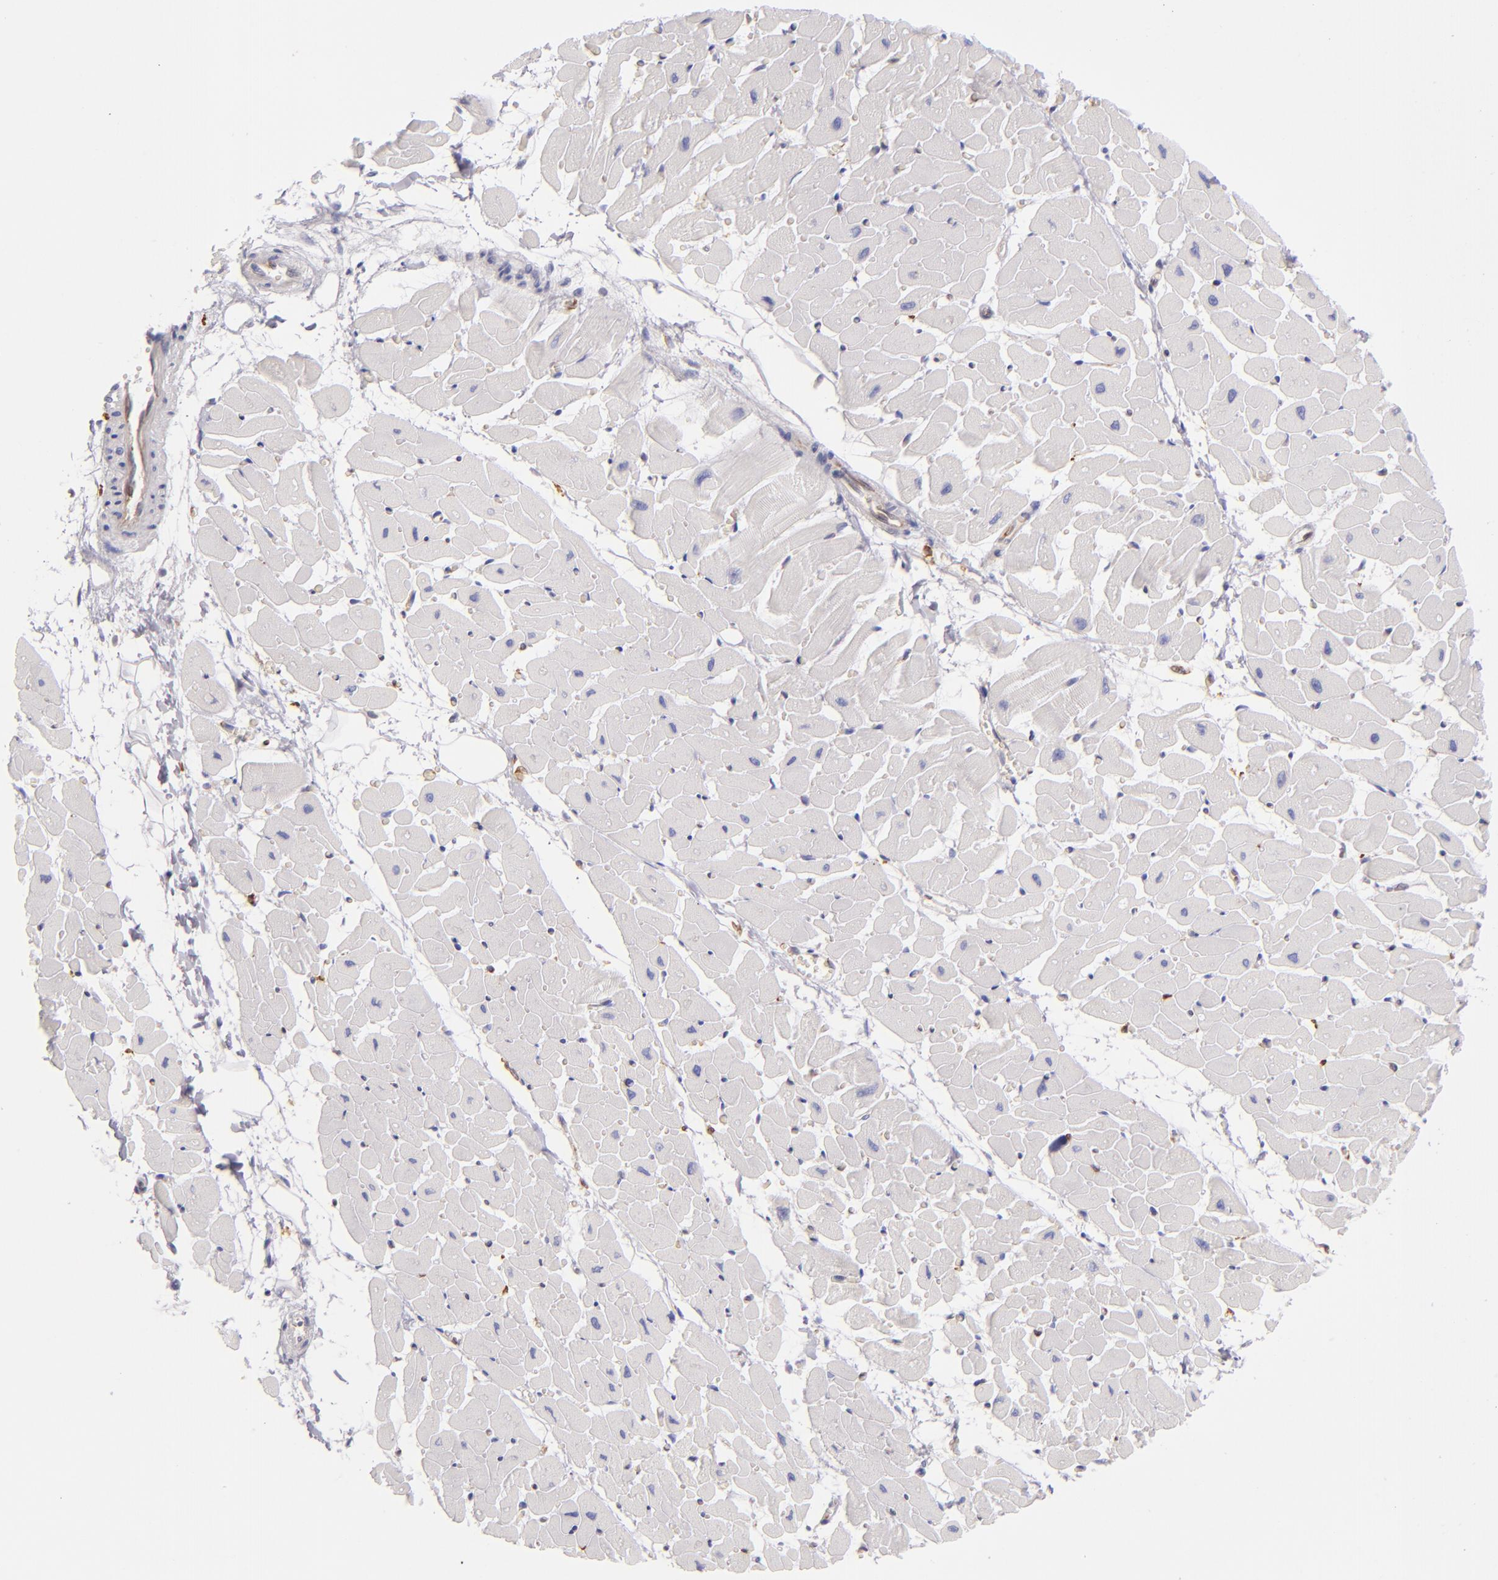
{"staining": {"intensity": "negative", "quantity": "none", "location": "none"}, "tissue": "heart muscle", "cell_type": "Cardiomyocytes", "image_type": "normal", "snomed": [{"axis": "morphology", "description": "Normal tissue, NOS"}, {"axis": "topography", "description": "Heart"}], "caption": "An IHC micrograph of normal heart muscle is shown. There is no staining in cardiomyocytes of heart muscle.", "gene": "CD74", "patient": {"sex": "female", "age": 19}}